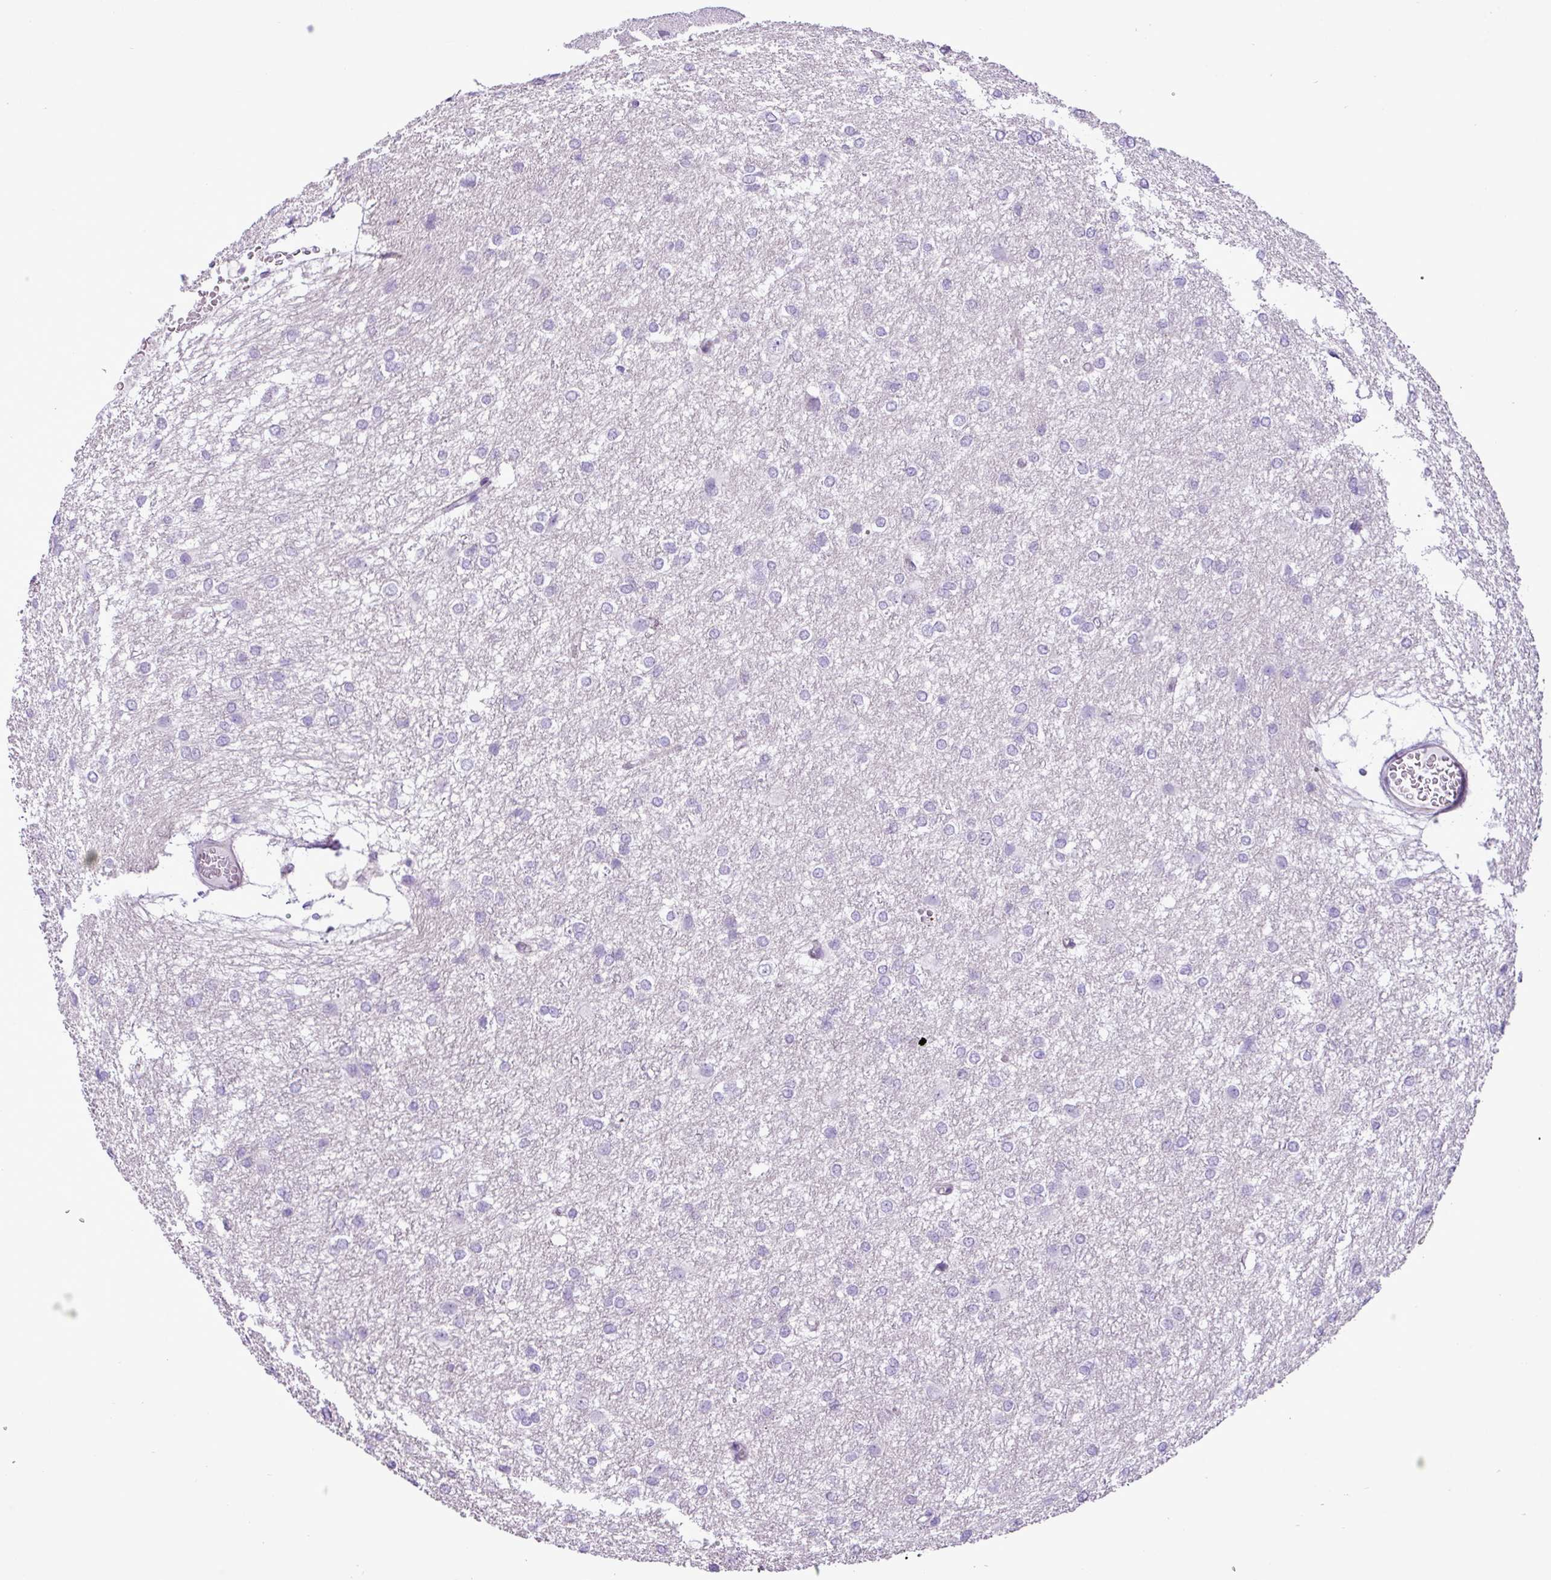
{"staining": {"intensity": "negative", "quantity": "none", "location": "none"}, "tissue": "glioma", "cell_type": "Tumor cells", "image_type": "cancer", "snomed": [{"axis": "morphology", "description": "Glioma, malignant, High grade"}, {"axis": "topography", "description": "Brain"}], "caption": "A photomicrograph of human glioma is negative for staining in tumor cells.", "gene": "ZNF334", "patient": {"sex": "female", "age": 50}}